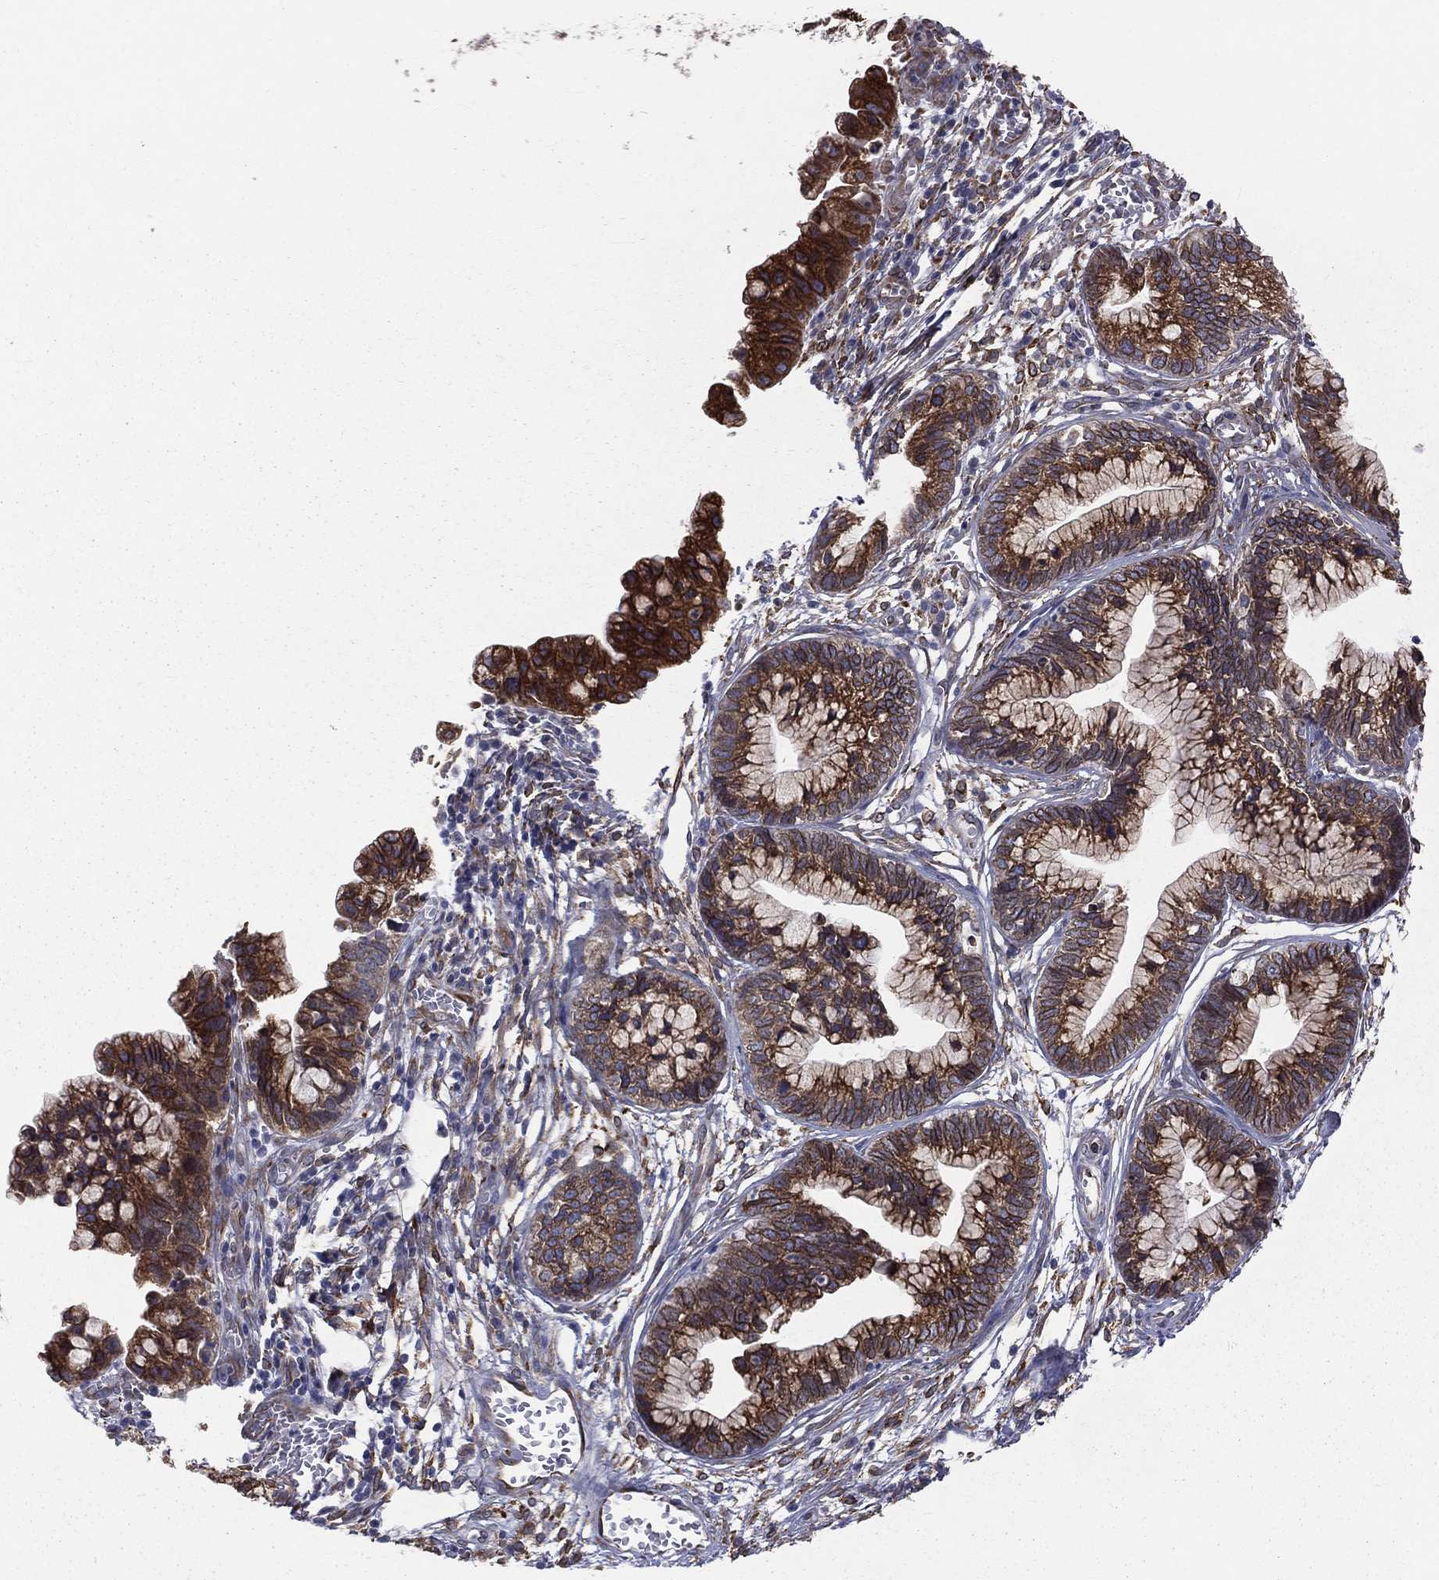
{"staining": {"intensity": "strong", "quantity": ">75%", "location": "cytoplasmic/membranous"}, "tissue": "cervical cancer", "cell_type": "Tumor cells", "image_type": "cancer", "snomed": [{"axis": "morphology", "description": "Adenocarcinoma, NOS"}, {"axis": "topography", "description": "Cervix"}], "caption": "Brown immunohistochemical staining in cervical cancer displays strong cytoplasmic/membranous expression in approximately >75% of tumor cells. (DAB (3,3'-diaminobenzidine) = brown stain, brightfield microscopy at high magnification).", "gene": "PGRMC1", "patient": {"sex": "female", "age": 44}}